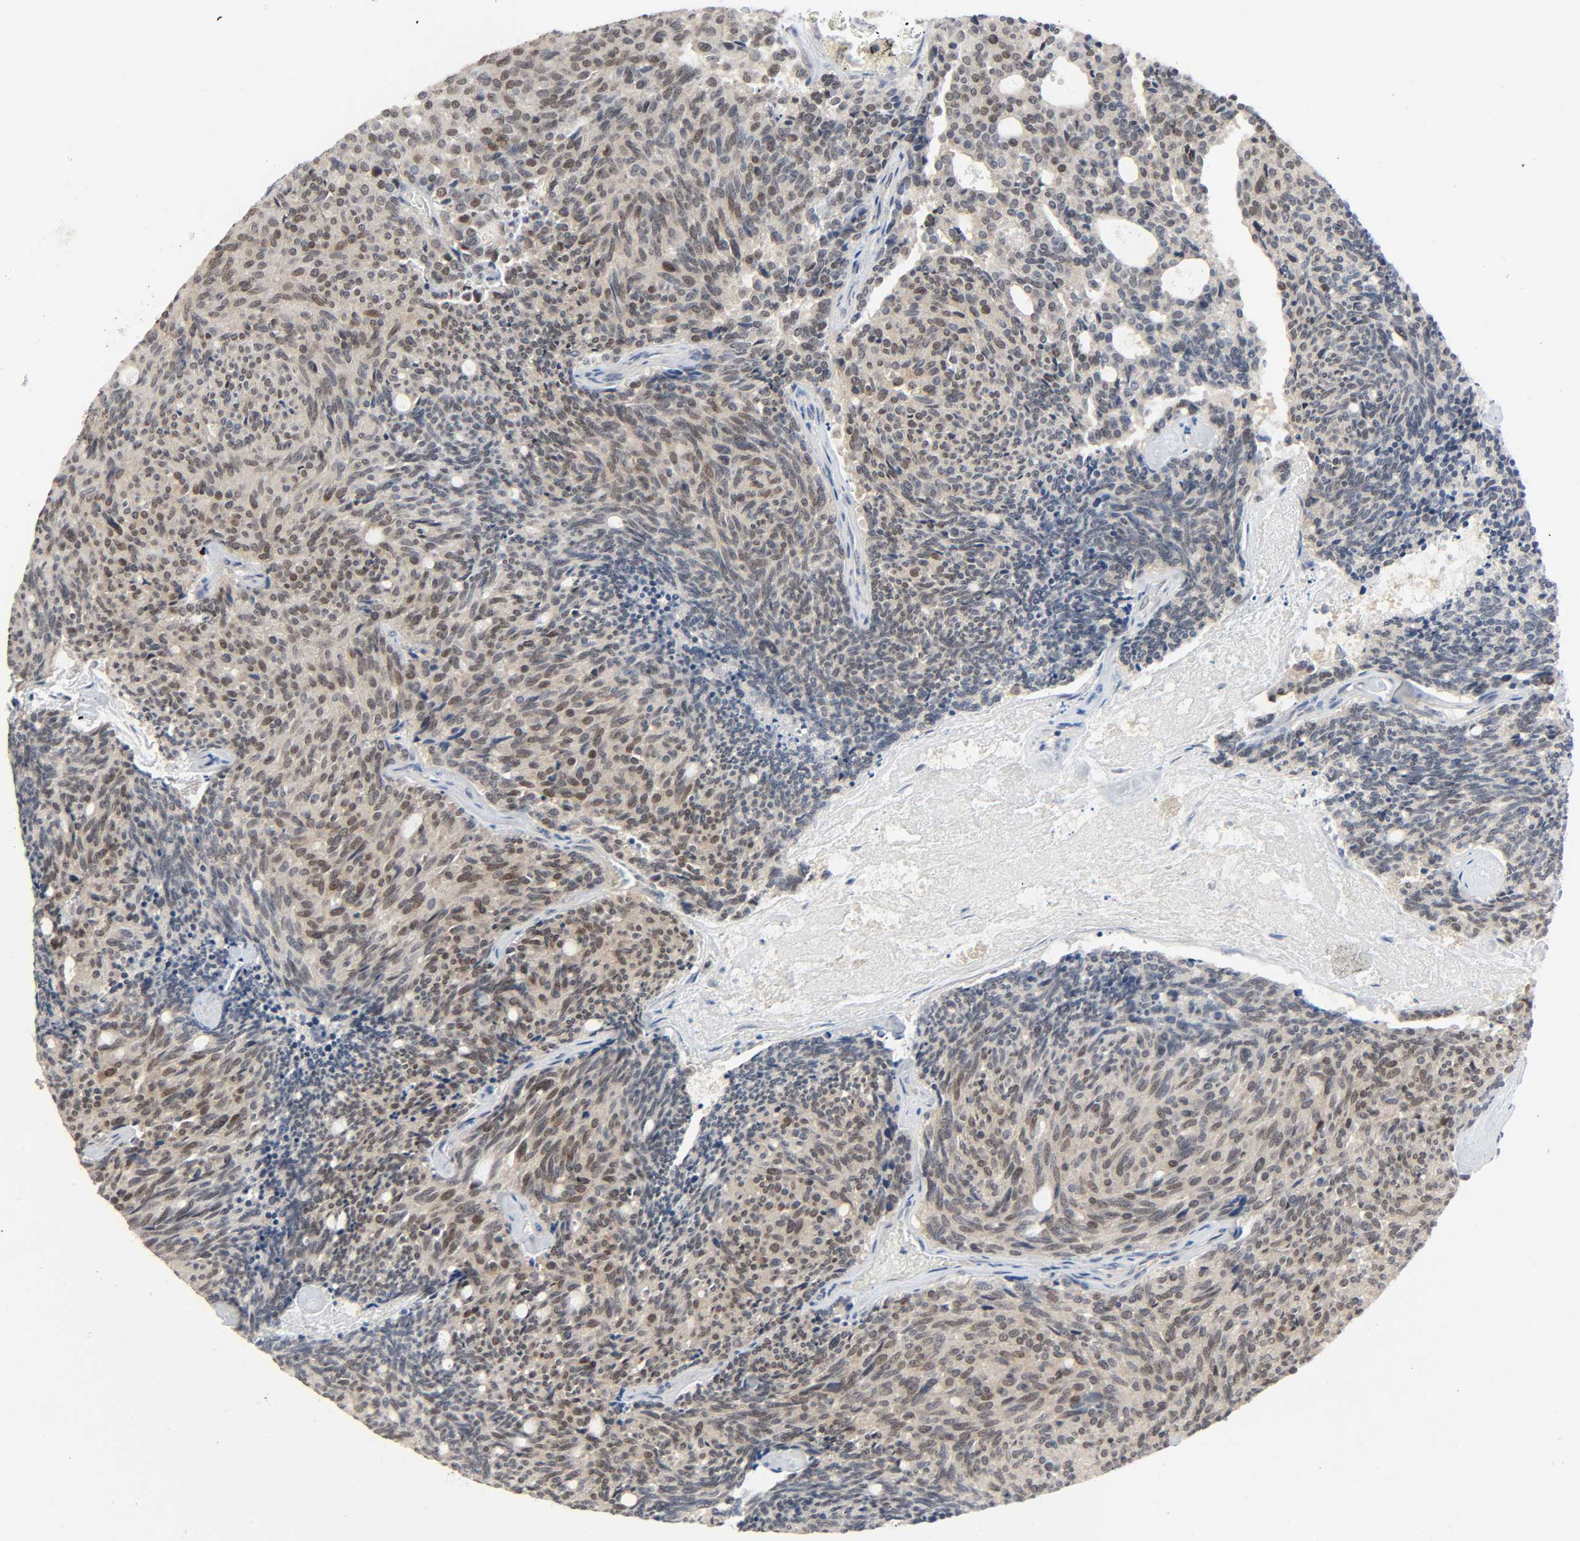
{"staining": {"intensity": "moderate", "quantity": "25%-75%", "location": "cytoplasmic/membranous,nuclear"}, "tissue": "carcinoid", "cell_type": "Tumor cells", "image_type": "cancer", "snomed": [{"axis": "morphology", "description": "Carcinoid, malignant, NOS"}, {"axis": "topography", "description": "Pancreas"}], "caption": "Moderate cytoplasmic/membranous and nuclear staining for a protein is identified in about 25%-75% of tumor cells of carcinoid using immunohistochemistry.", "gene": "MAPKAPK5", "patient": {"sex": "female", "age": 54}}